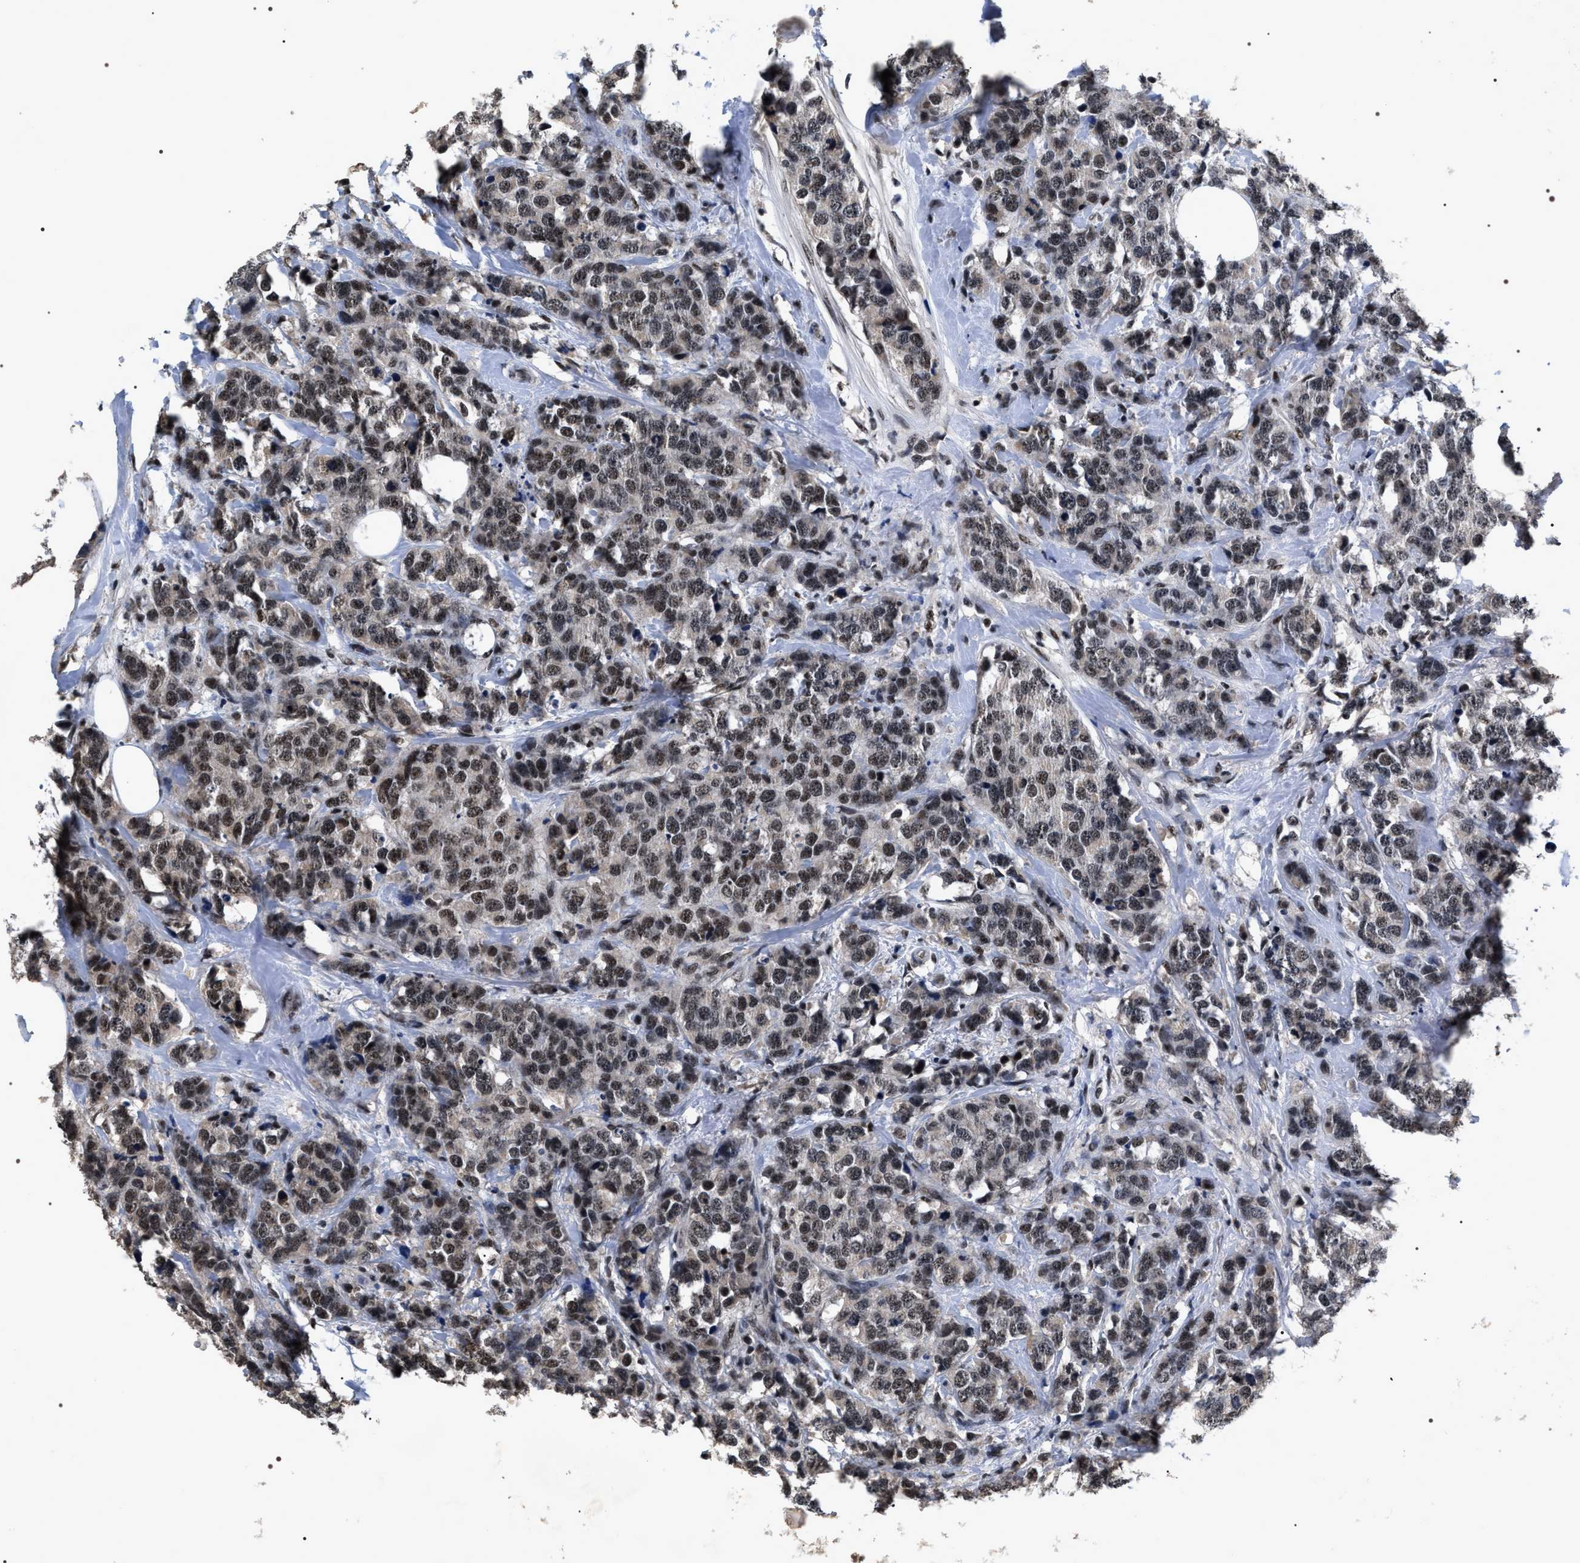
{"staining": {"intensity": "weak", "quantity": "25%-75%", "location": "nuclear"}, "tissue": "breast cancer", "cell_type": "Tumor cells", "image_type": "cancer", "snomed": [{"axis": "morphology", "description": "Lobular carcinoma"}, {"axis": "topography", "description": "Breast"}], "caption": "Immunohistochemical staining of human breast cancer reveals low levels of weak nuclear protein staining in about 25%-75% of tumor cells.", "gene": "RRP1B", "patient": {"sex": "female", "age": 59}}